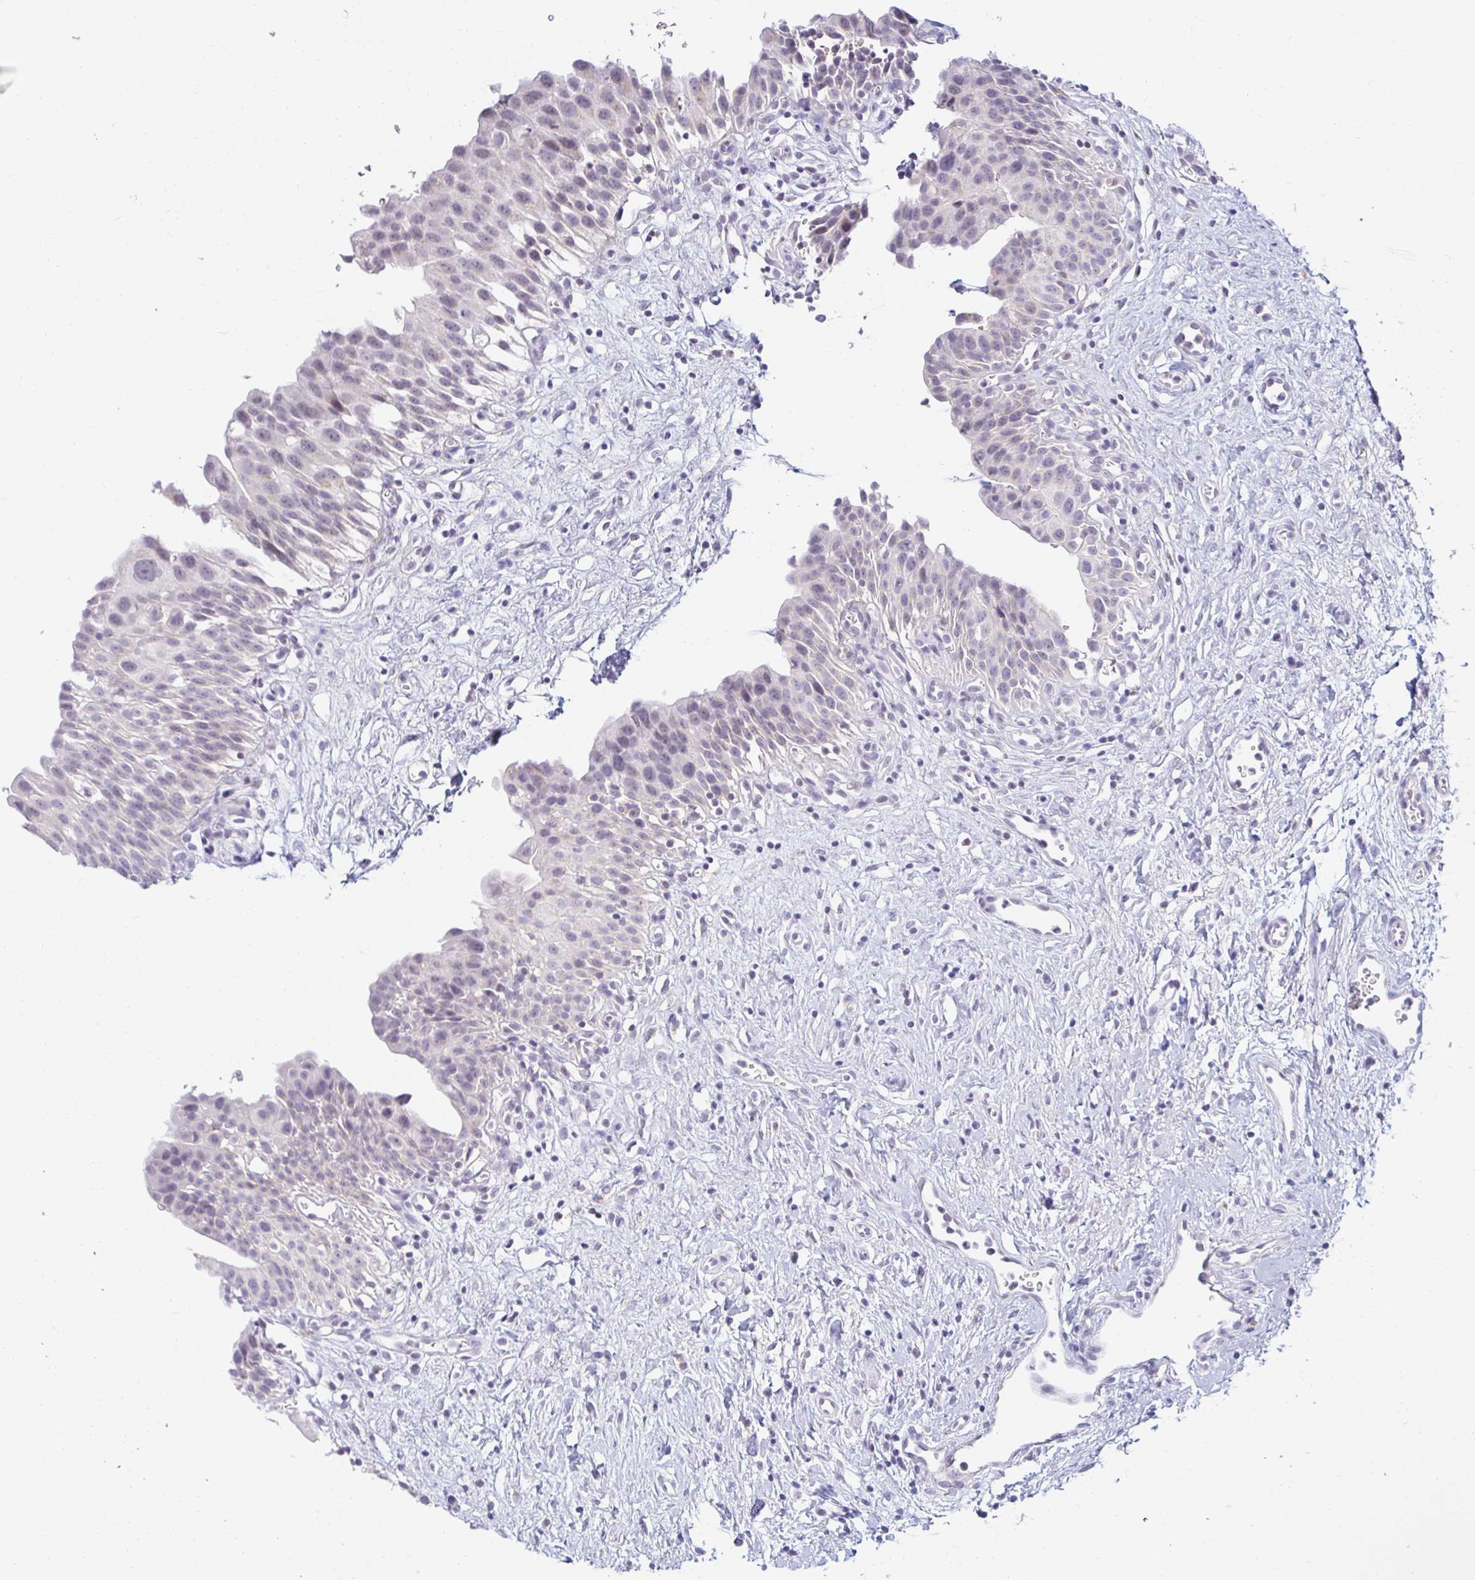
{"staining": {"intensity": "negative", "quantity": "none", "location": "none"}, "tissue": "urinary bladder", "cell_type": "Urothelial cells", "image_type": "normal", "snomed": [{"axis": "morphology", "description": "Normal tissue, NOS"}, {"axis": "topography", "description": "Urinary bladder"}], "caption": "This photomicrograph is of unremarkable urinary bladder stained with immunohistochemistry (IHC) to label a protein in brown with the nuclei are counter-stained blue. There is no expression in urothelial cells.", "gene": "OR51D1", "patient": {"sex": "male", "age": 51}}